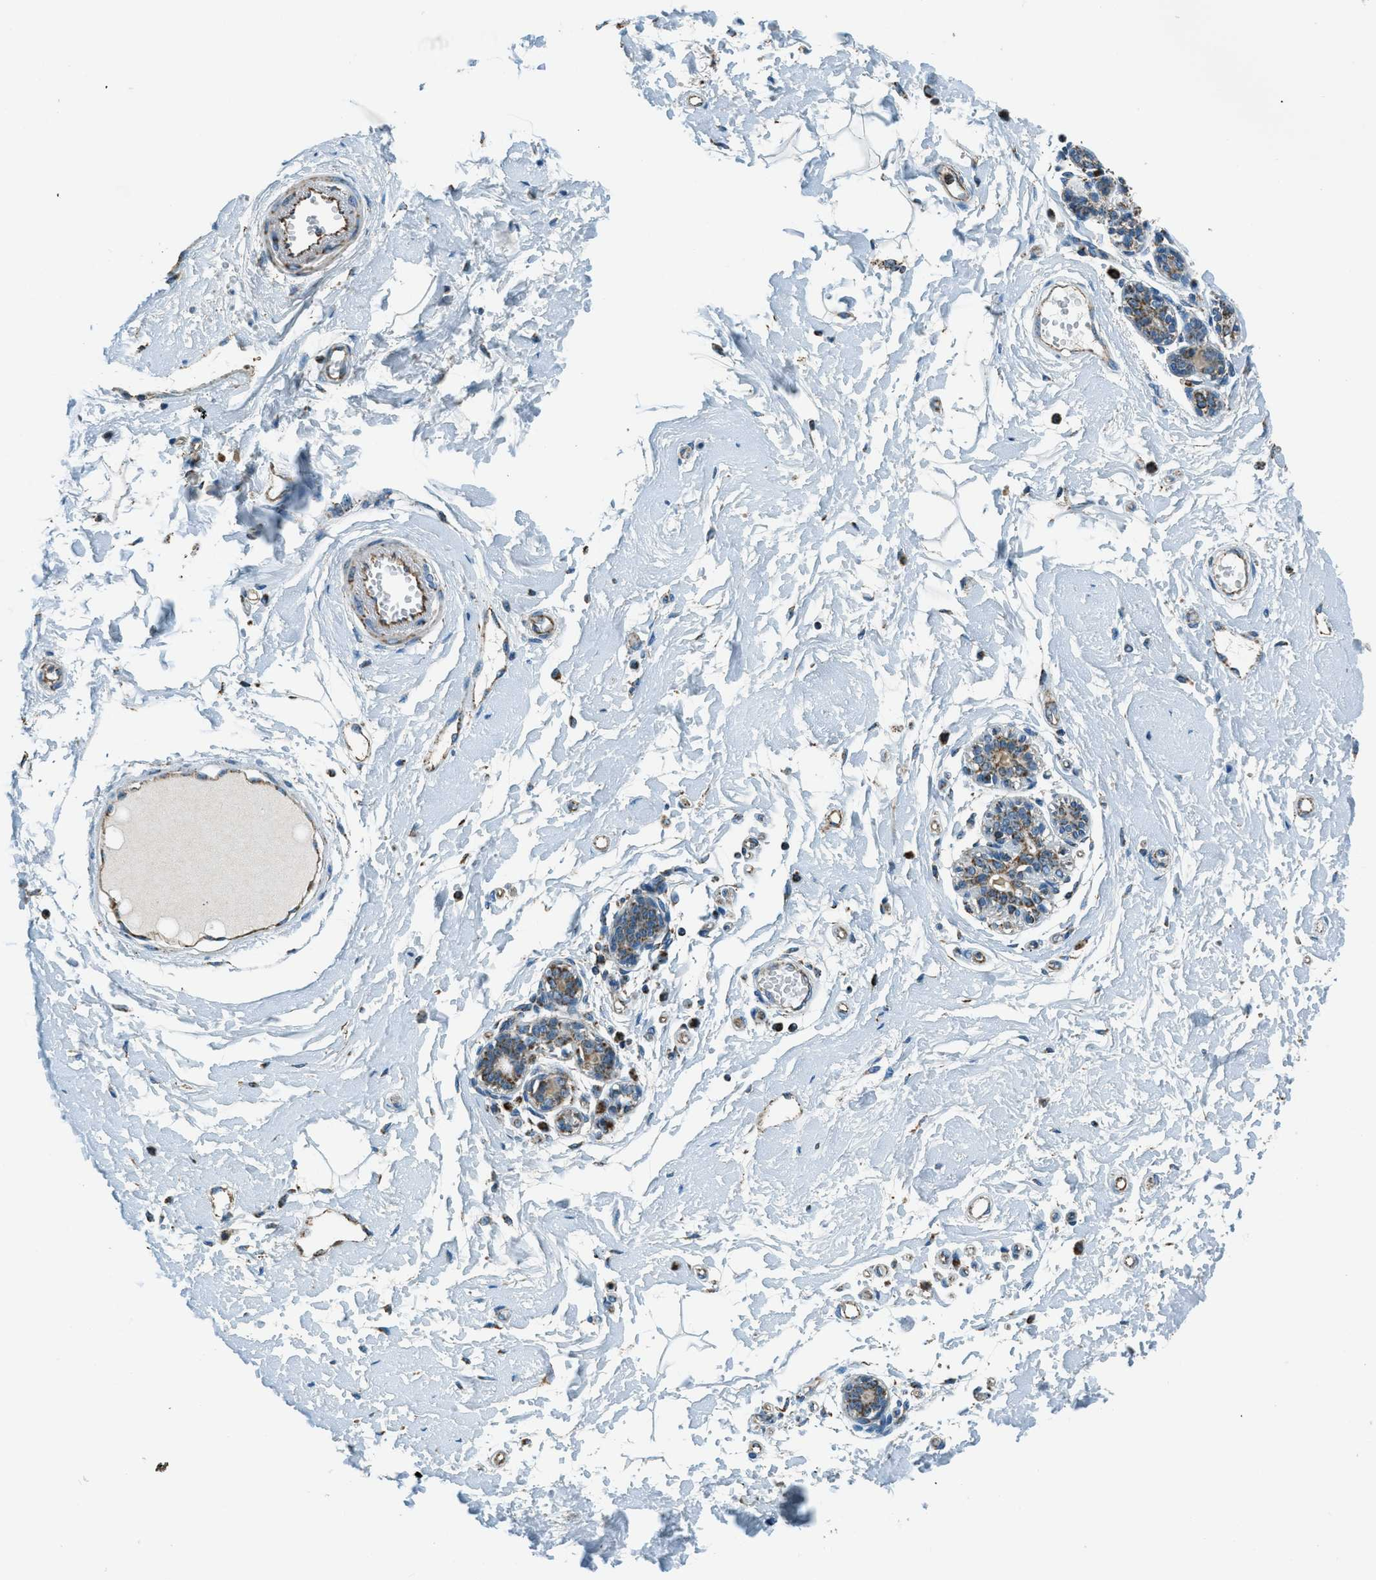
{"staining": {"intensity": "negative", "quantity": "none", "location": "none"}, "tissue": "breast", "cell_type": "Adipocytes", "image_type": "normal", "snomed": [{"axis": "morphology", "description": "Normal tissue, NOS"}, {"axis": "morphology", "description": "Lobular carcinoma"}, {"axis": "topography", "description": "Breast"}], "caption": "Immunohistochemistry histopathology image of normal breast: human breast stained with DAB (3,3'-diaminobenzidine) exhibits no significant protein expression in adipocytes.", "gene": "CHST15", "patient": {"sex": "female", "age": 59}}